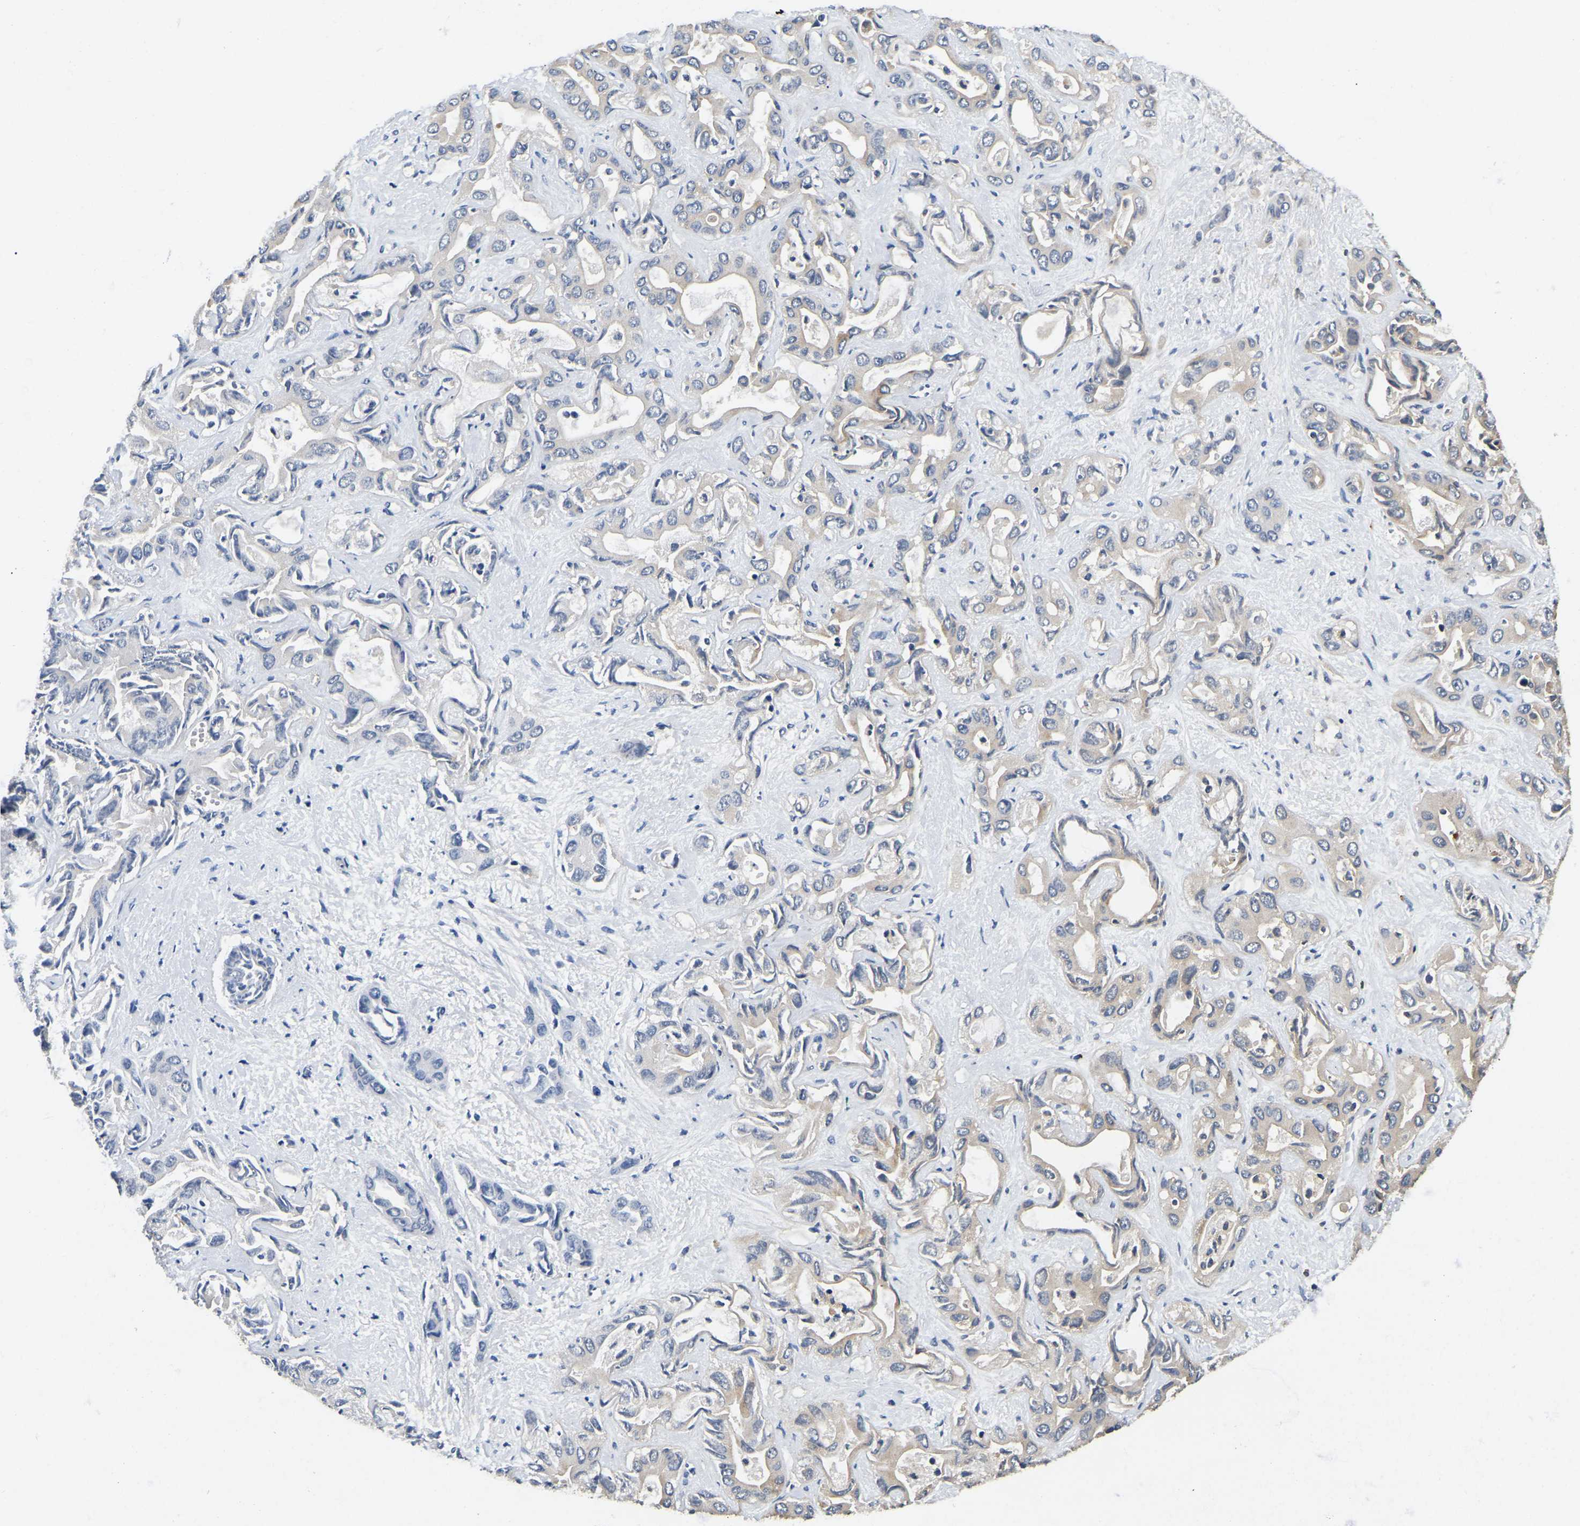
{"staining": {"intensity": "weak", "quantity": "<25%", "location": "cytoplasmic/membranous"}, "tissue": "liver cancer", "cell_type": "Tumor cells", "image_type": "cancer", "snomed": [{"axis": "morphology", "description": "Cholangiocarcinoma"}, {"axis": "topography", "description": "Liver"}], "caption": "There is no significant positivity in tumor cells of liver cancer. Nuclei are stained in blue.", "gene": "SMPD2", "patient": {"sex": "female", "age": 52}}